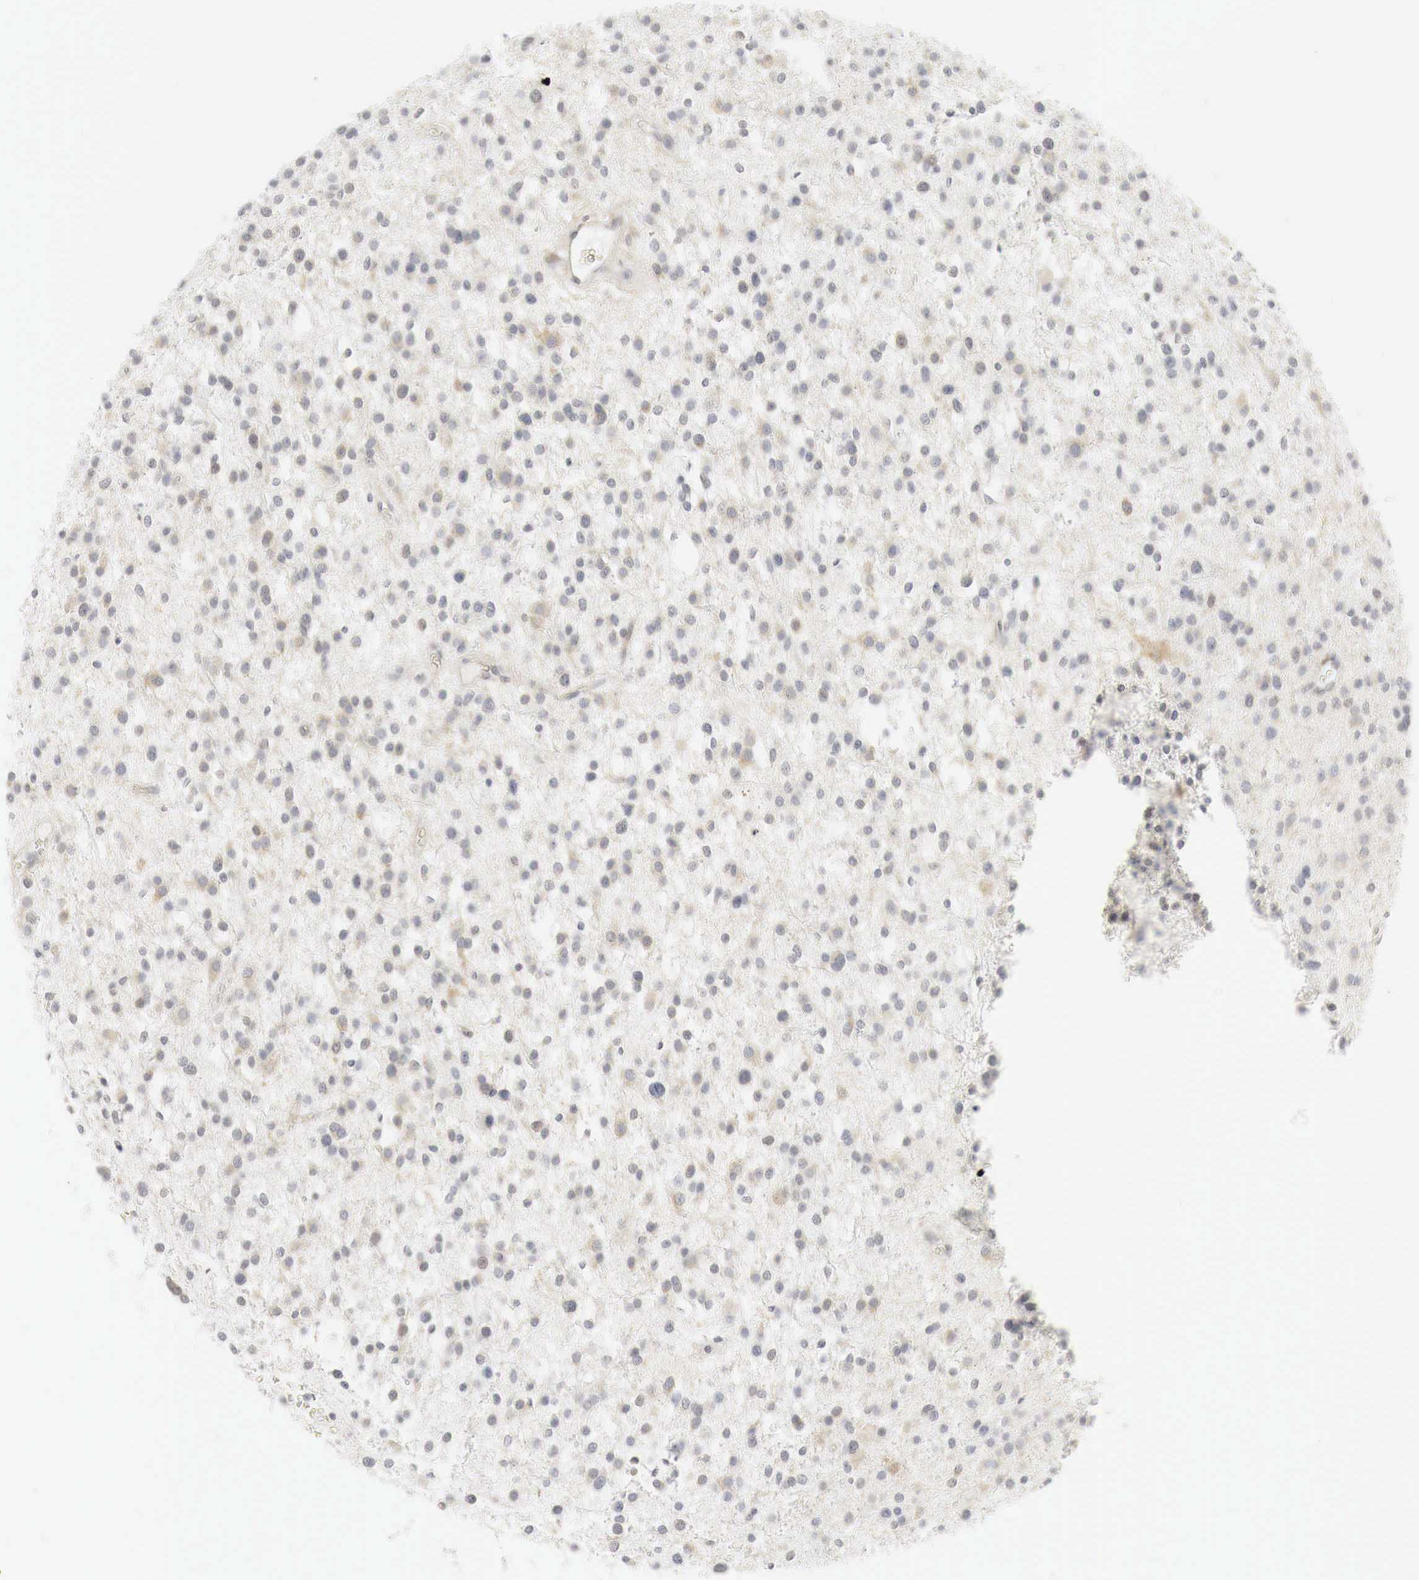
{"staining": {"intensity": "weak", "quantity": "<25%", "location": "cytoplasmic/membranous"}, "tissue": "glioma", "cell_type": "Tumor cells", "image_type": "cancer", "snomed": [{"axis": "morphology", "description": "Glioma, malignant, Low grade"}, {"axis": "topography", "description": "Brain"}], "caption": "Immunohistochemistry (IHC) photomicrograph of human glioma stained for a protein (brown), which reveals no expression in tumor cells. (Stains: DAB immunohistochemistry (IHC) with hematoxylin counter stain, Microscopy: brightfield microscopy at high magnification).", "gene": "TP63", "patient": {"sex": "female", "age": 36}}